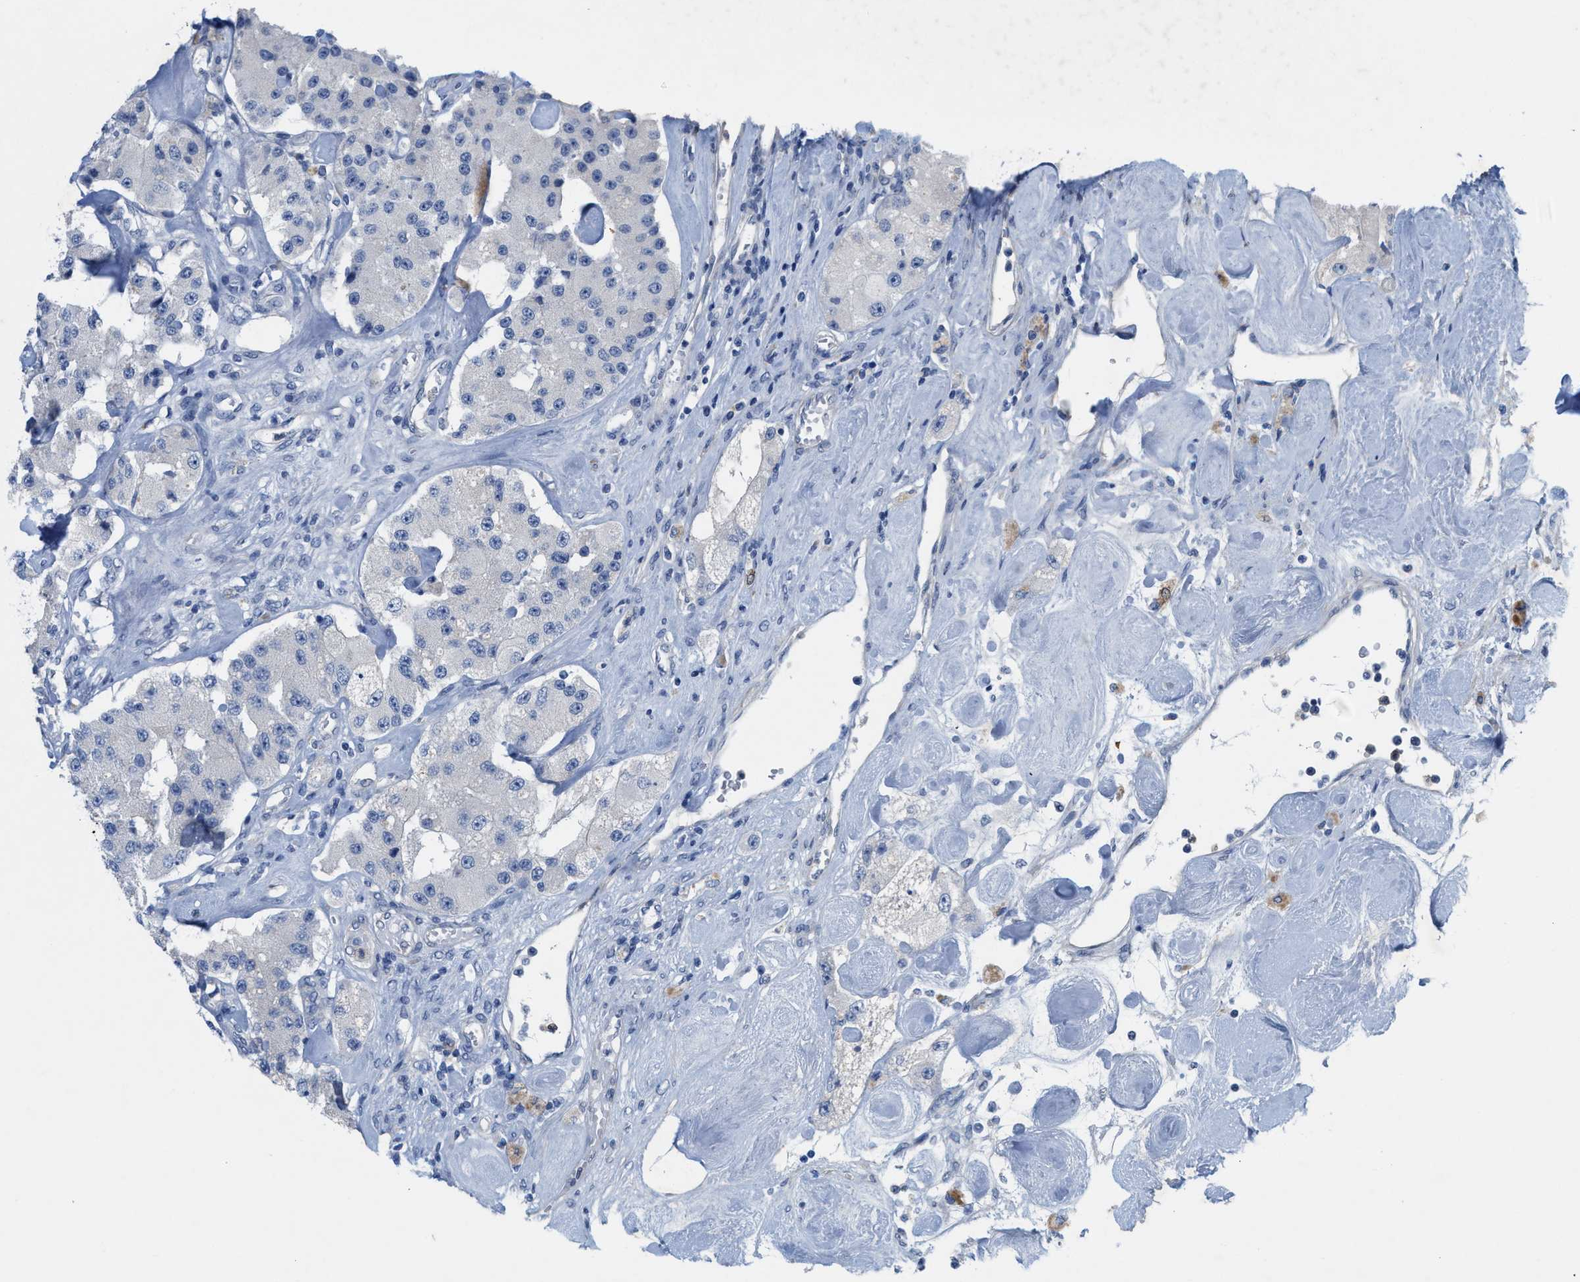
{"staining": {"intensity": "negative", "quantity": "none", "location": "none"}, "tissue": "carcinoid", "cell_type": "Tumor cells", "image_type": "cancer", "snomed": [{"axis": "morphology", "description": "Carcinoid, malignant, NOS"}, {"axis": "topography", "description": "Pancreas"}], "caption": "DAB (3,3'-diaminobenzidine) immunohistochemical staining of human carcinoid demonstrates no significant staining in tumor cells.", "gene": "CPA2", "patient": {"sex": "male", "age": 41}}